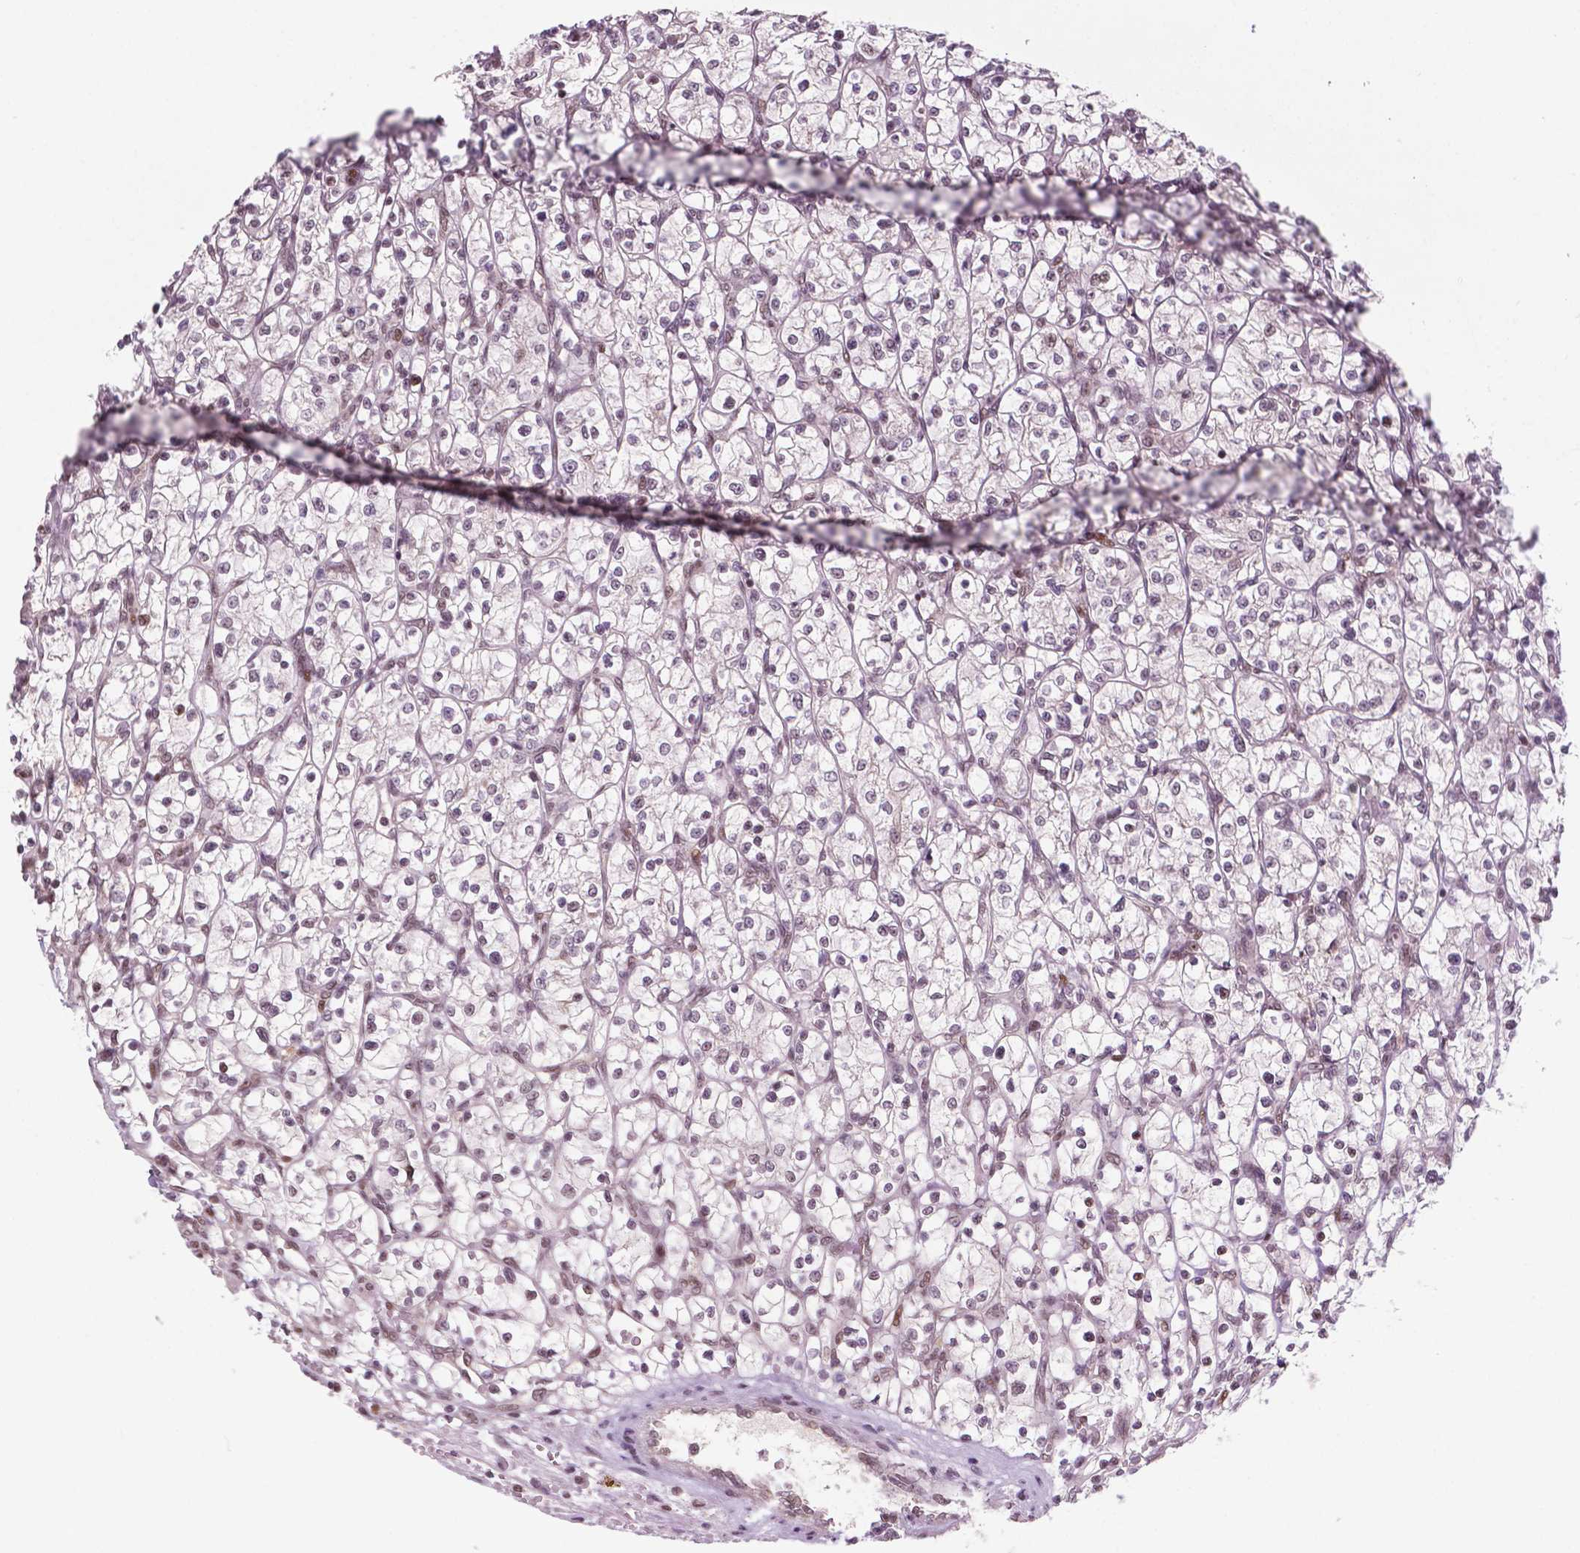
{"staining": {"intensity": "moderate", "quantity": "<25%", "location": "nuclear"}, "tissue": "renal cancer", "cell_type": "Tumor cells", "image_type": "cancer", "snomed": [{"axis": "morphology", "description": "Adenocarcinoma, NOS"}, {"axis": "topography", "description": "Kidney"}], "caption": "Protein staining of adenocarcinoma (renal) tissue shows moderate nuclear expression in approximately <25% of tumor cells. Nuclei are stained in blue.", "gene": "PER2", "patient": {"sex": "female", "age": 64}}